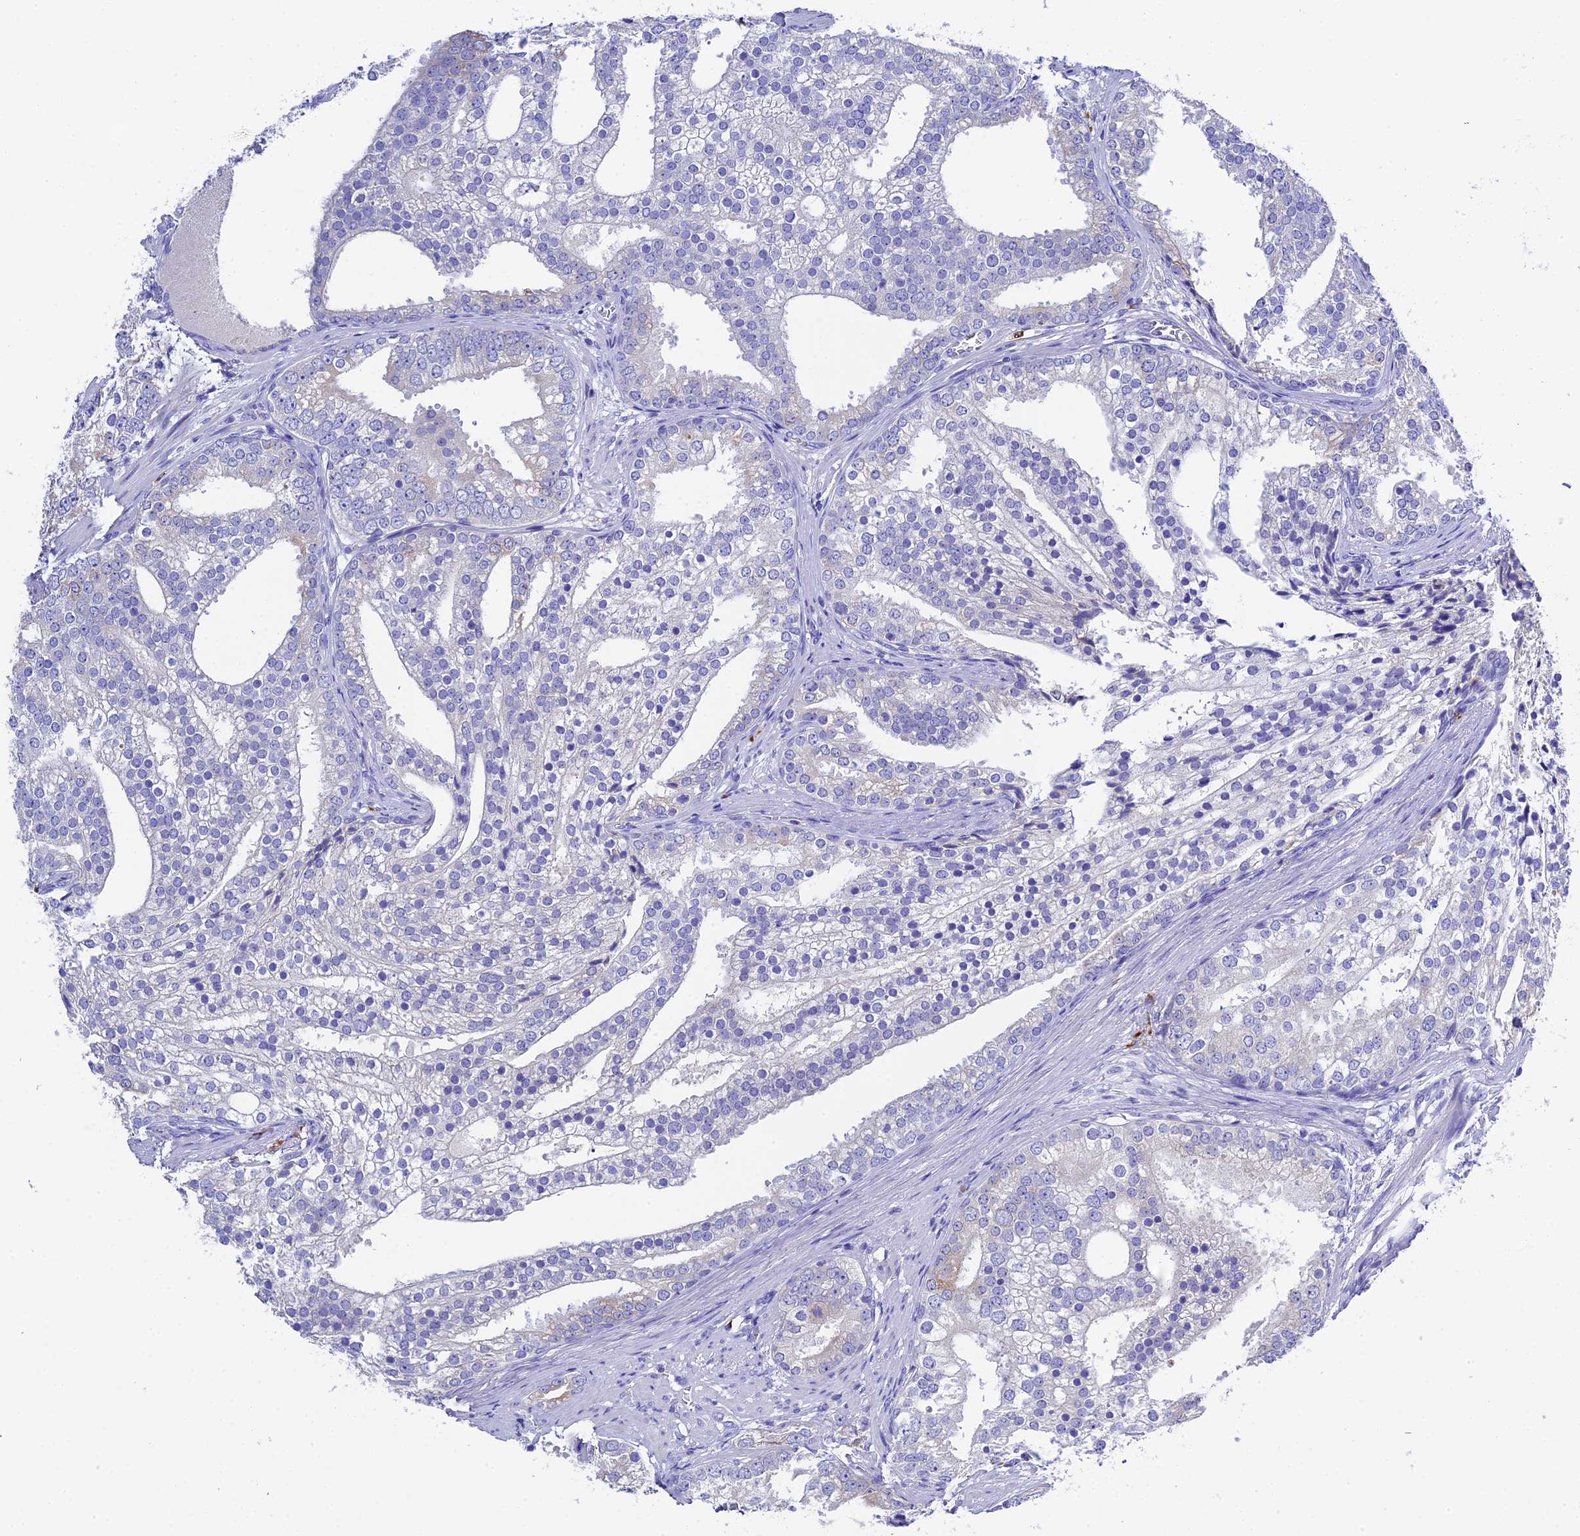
{"staining": {"intensity": "weak", "quantity": "<25%", "location": "cytoplasmic/membranous"}, "tissue": "prostate cancer", "cell_type": "Tumor cells", "image_type": "cancer", "snomed": [{"axis": "morphology", "description": "Adenocarcinoma, High grade"}, {"axis": "topography", "description": "Prostate"}], "caption": "High magnification brightfield microscopy of prostate cancer (adenocarcinoma (high-grade)) stained with DAB (brown) and counterstained with hematoxylin (blue): tumor cells show no significant expression. (Stains: DAB IHC with hematoxylin counter stain, Microscopy: brightfield microscopy at high magnification).", "gene": "FKBP11", "patient": {"sex": "male", "age": 75}}